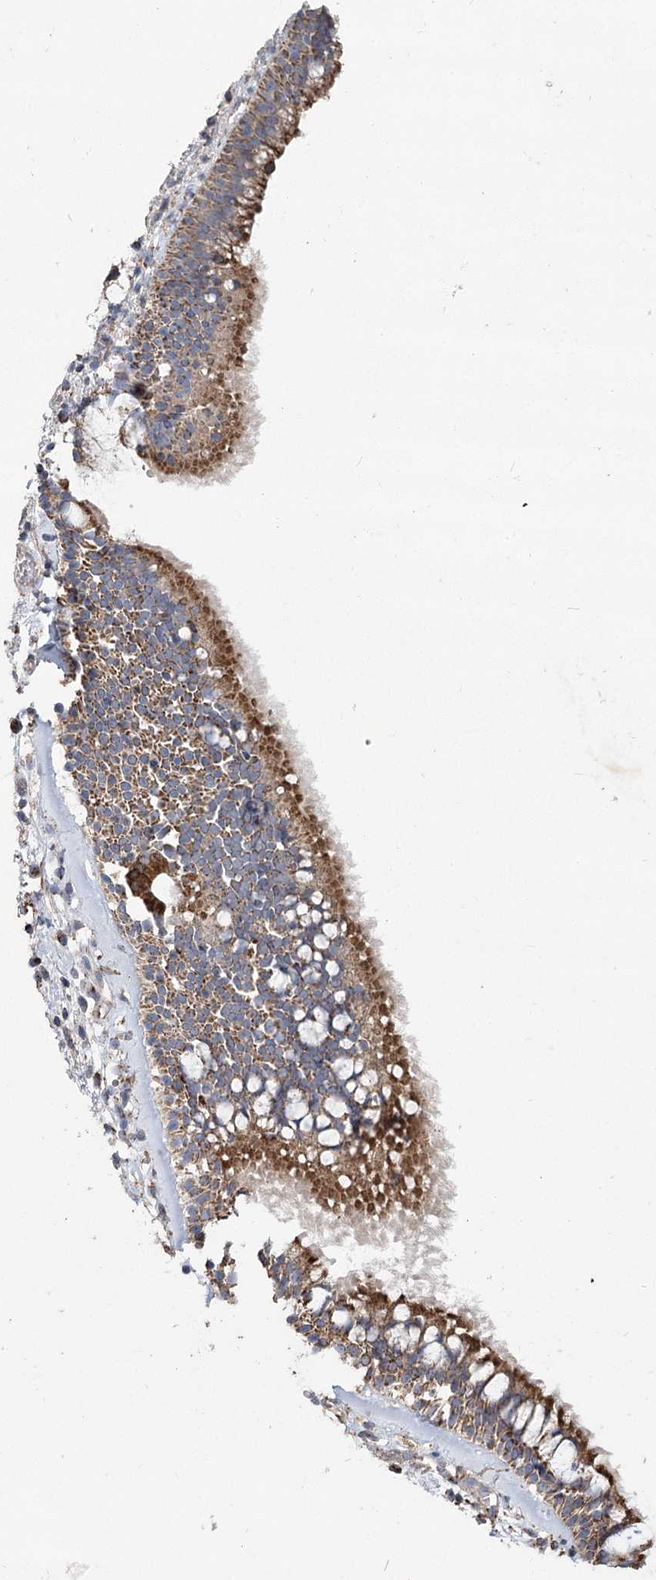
{"staining": {"intensity": "strong", "quantity": ">75%", "location": "cytoplasmic/membranous"}, "tissue": "nasopharynx", "cell_type": "Respiratory epithelial cells", "image_type": "normal", "snomed": [{"axis": "morphology", "description": "Normal tissue, NOS"}, {"axis": "morphology", "description": "Inflammation, NOS"}, {"axis": "topography", "description": "Nasopharynx"}], "caption": "IHC (DAB) staining of normal nasopharynx exhibits strong cytoplasmic/membranous protein staining in approximately >75% of respiratory epithelial cells.", "gene": "RANBP3L", "patient": {"sex": "male", "age": 70}}